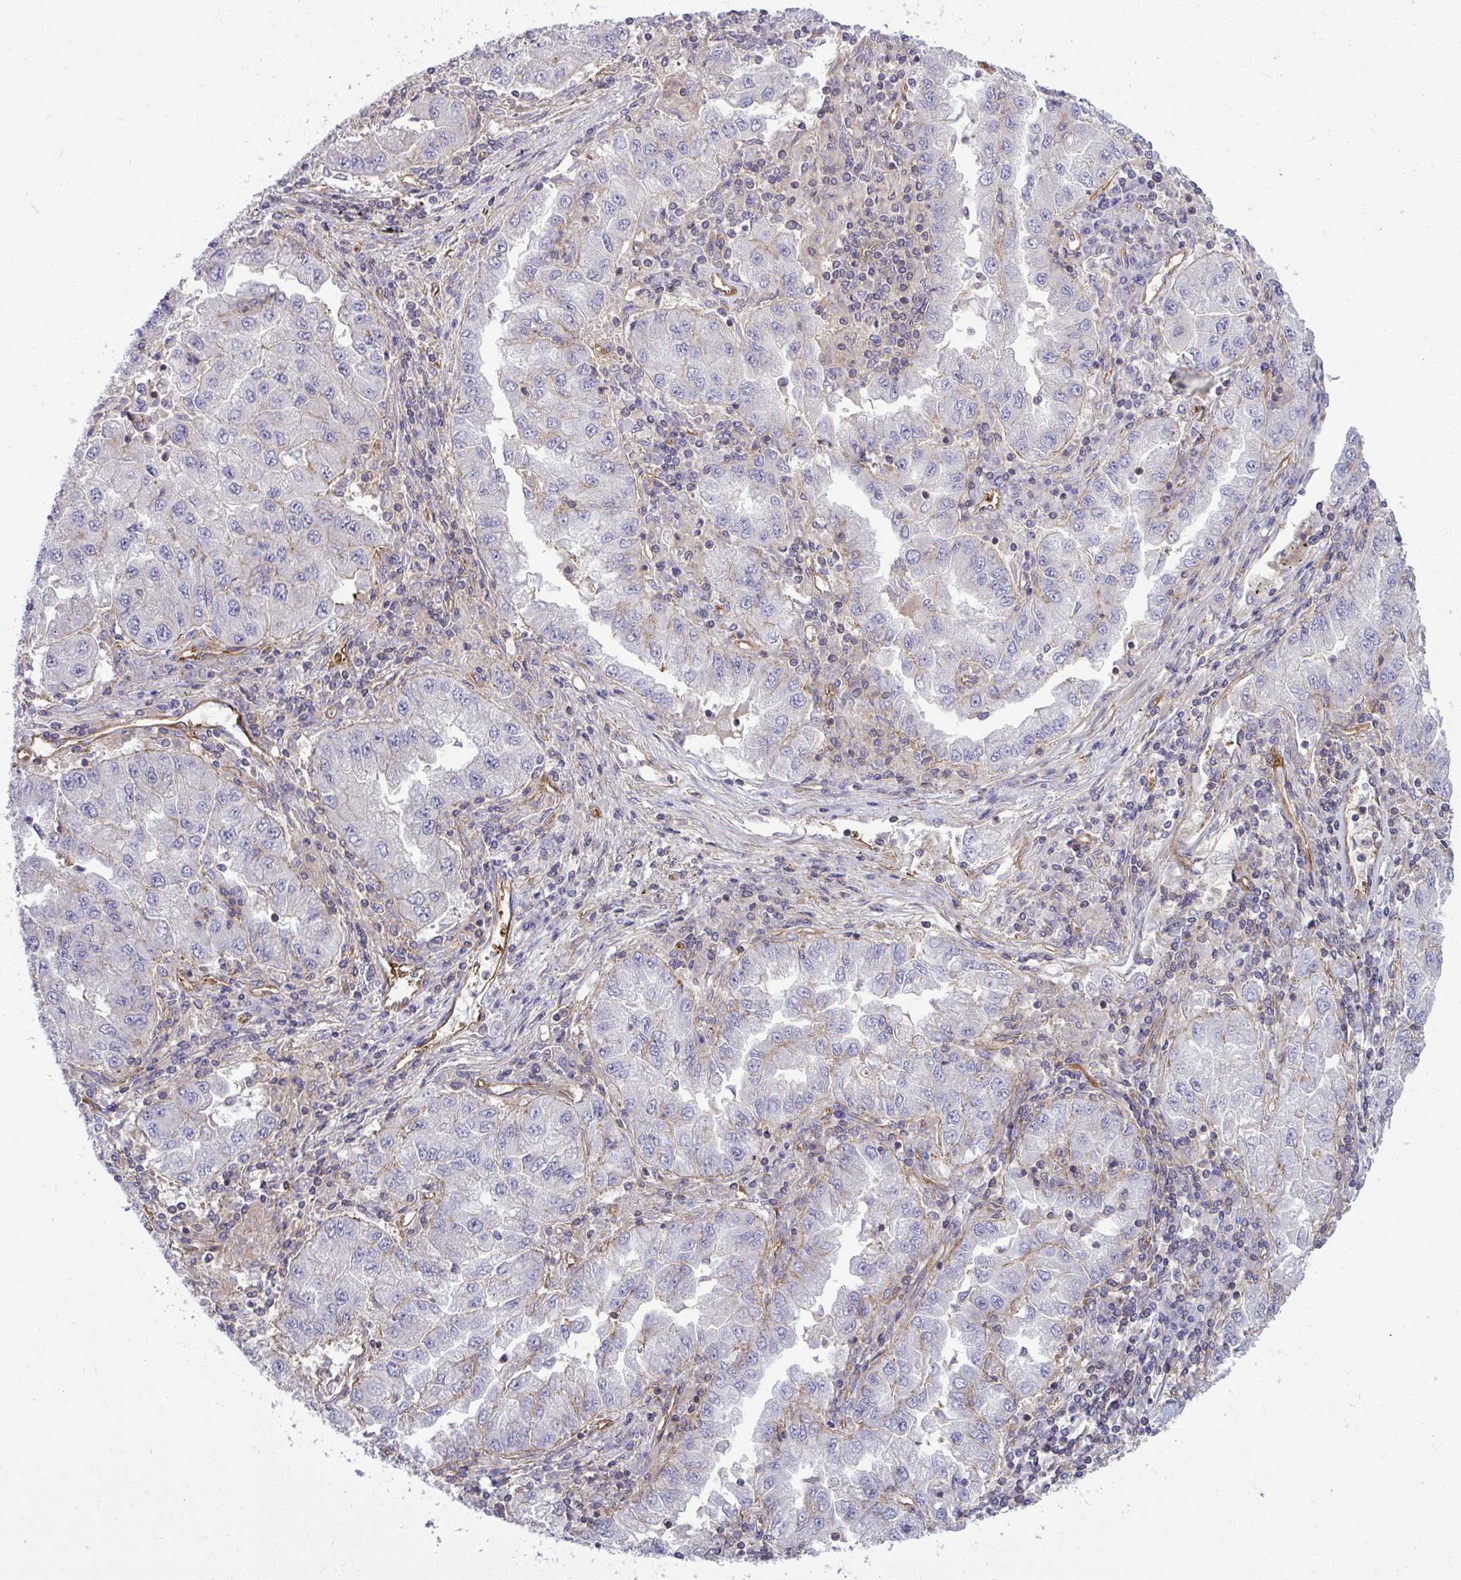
{"staining": {"intensity": "negative", "quantity": "none", "location": "none"}, "tissue": "lung cancer", "cell_type": "Tumor cells", "image_type": "cancer", "snomed": [{"axis": "morphology", "description": "Adenocarcinoma, NOS"}, {"axis": "morphology", "description": "Adenocarcinoma primary or metastatic"}, {"axis": "topography", "description": "Lung"}], "caption": "Immunohistochemistry (IHC) photomicrograph of neoplastic tissue: lung cancer (adenocarcinoma) stained with DAB reveals no significant protein expression in tumor cells.", "gene": "FUT10", "patient": {"sex": "male", "age": 74}}